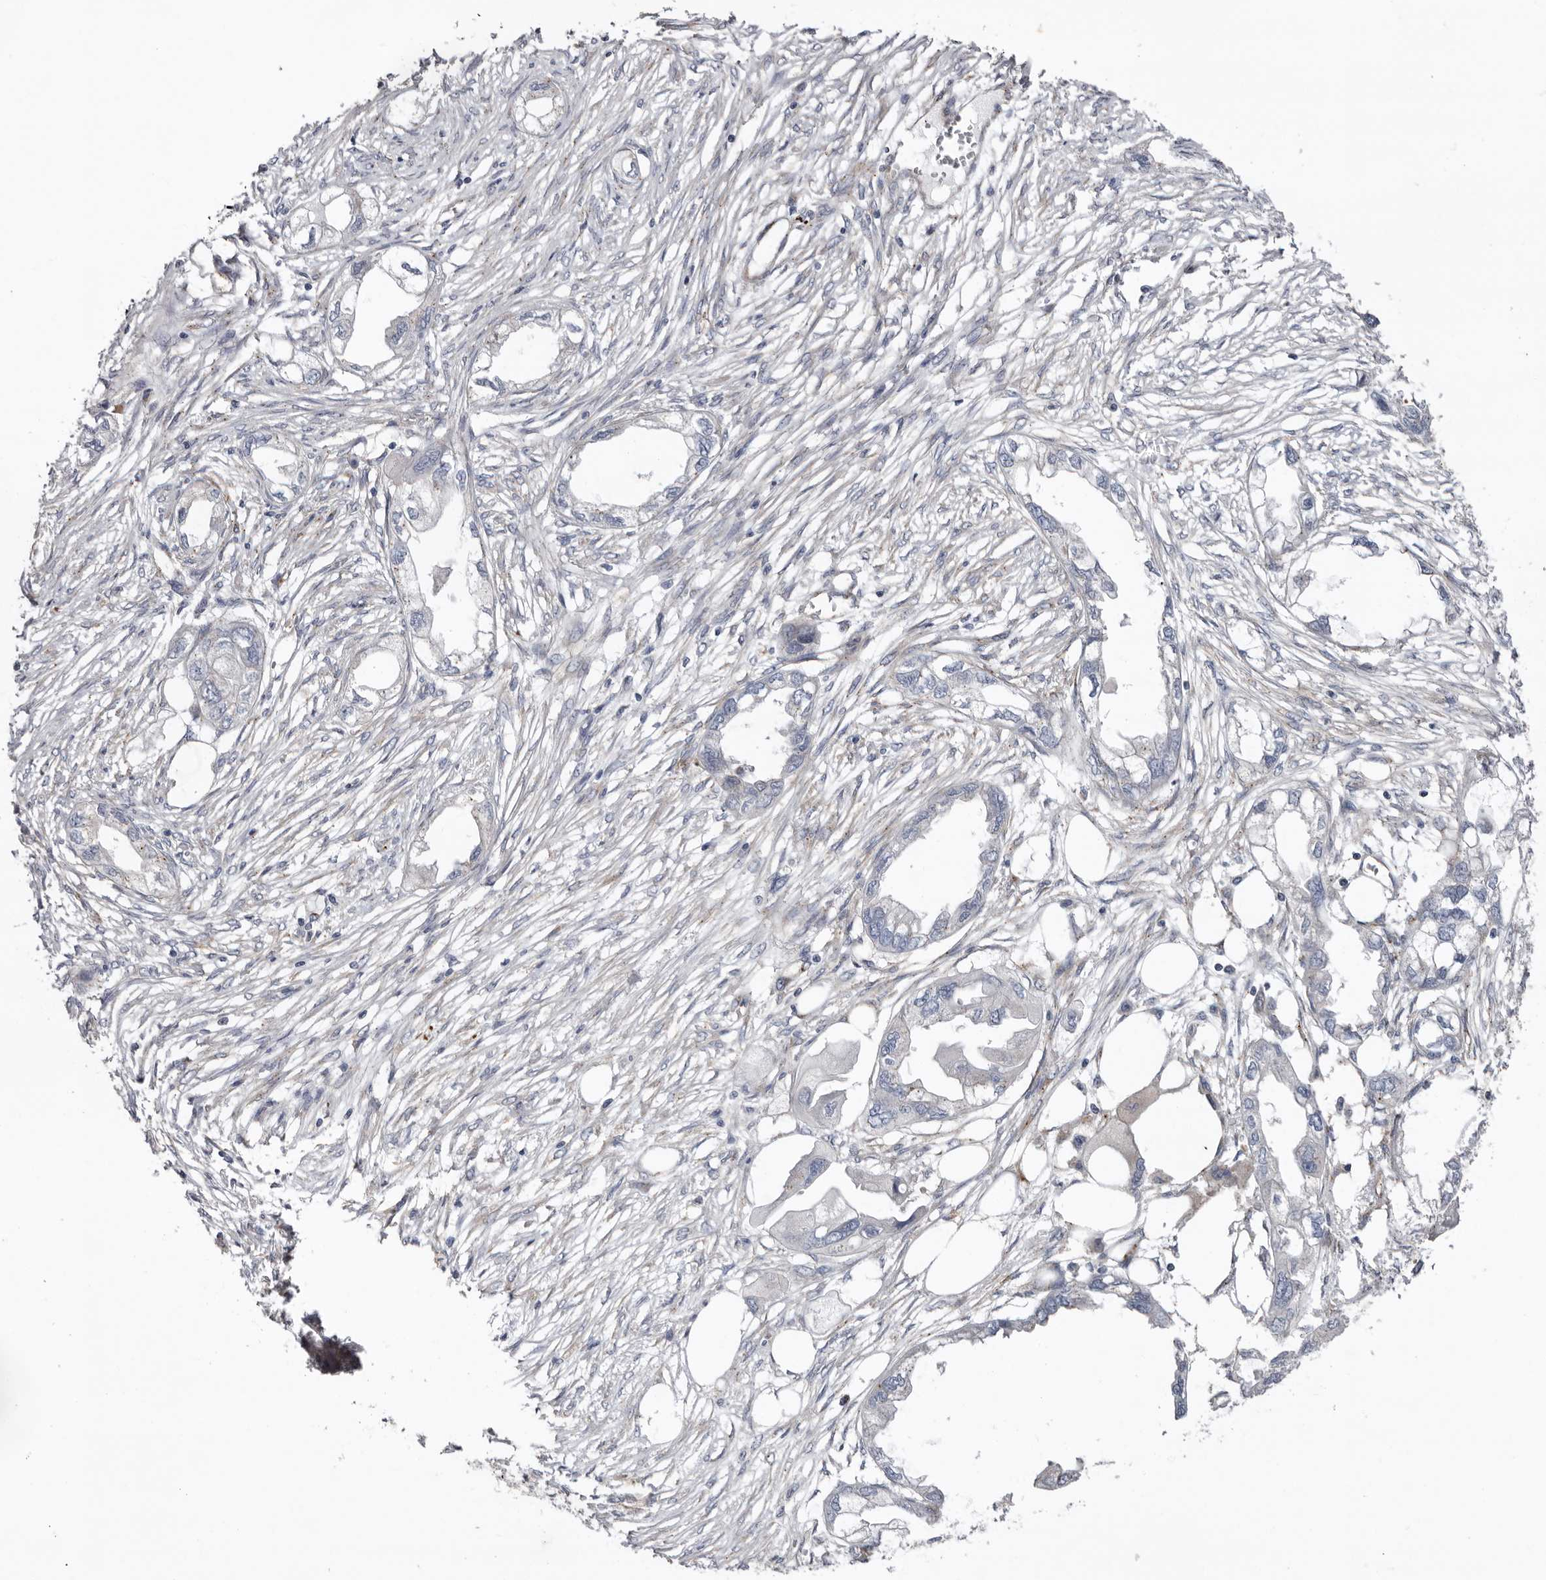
{"staining": {"intensity": "negative", "quantity": "none", "location": "none"}, "tissue": "endometrial cancer", "cell_type": "Tumor cells", "image_type": "cancer", "snomed": [{"axis": "morphology", "description": "Adenocarcinoma, NOS"}, {"axis": "morphology", "description": "Adenocarcinoma, metastatic, NOS"}, {"axis": "topography", "description": "Adipose tissue"}, {"axis": "topography", "description": "Endometrium"}], "caption": "Immunohistochemistry (IHC) photomicrograph of neoplastic tissue: adenocarcinoma (endometrial) stained with DAB (3,3'-diaminobenzidine) demonstrates no significant protein staining in tumor cells. (DAB immunohistochemistry (IHC) visualized using brightfield microscopy, high magnification).", "gene": "LUZP1", "patient": {"sex": "female", "age": 67}}